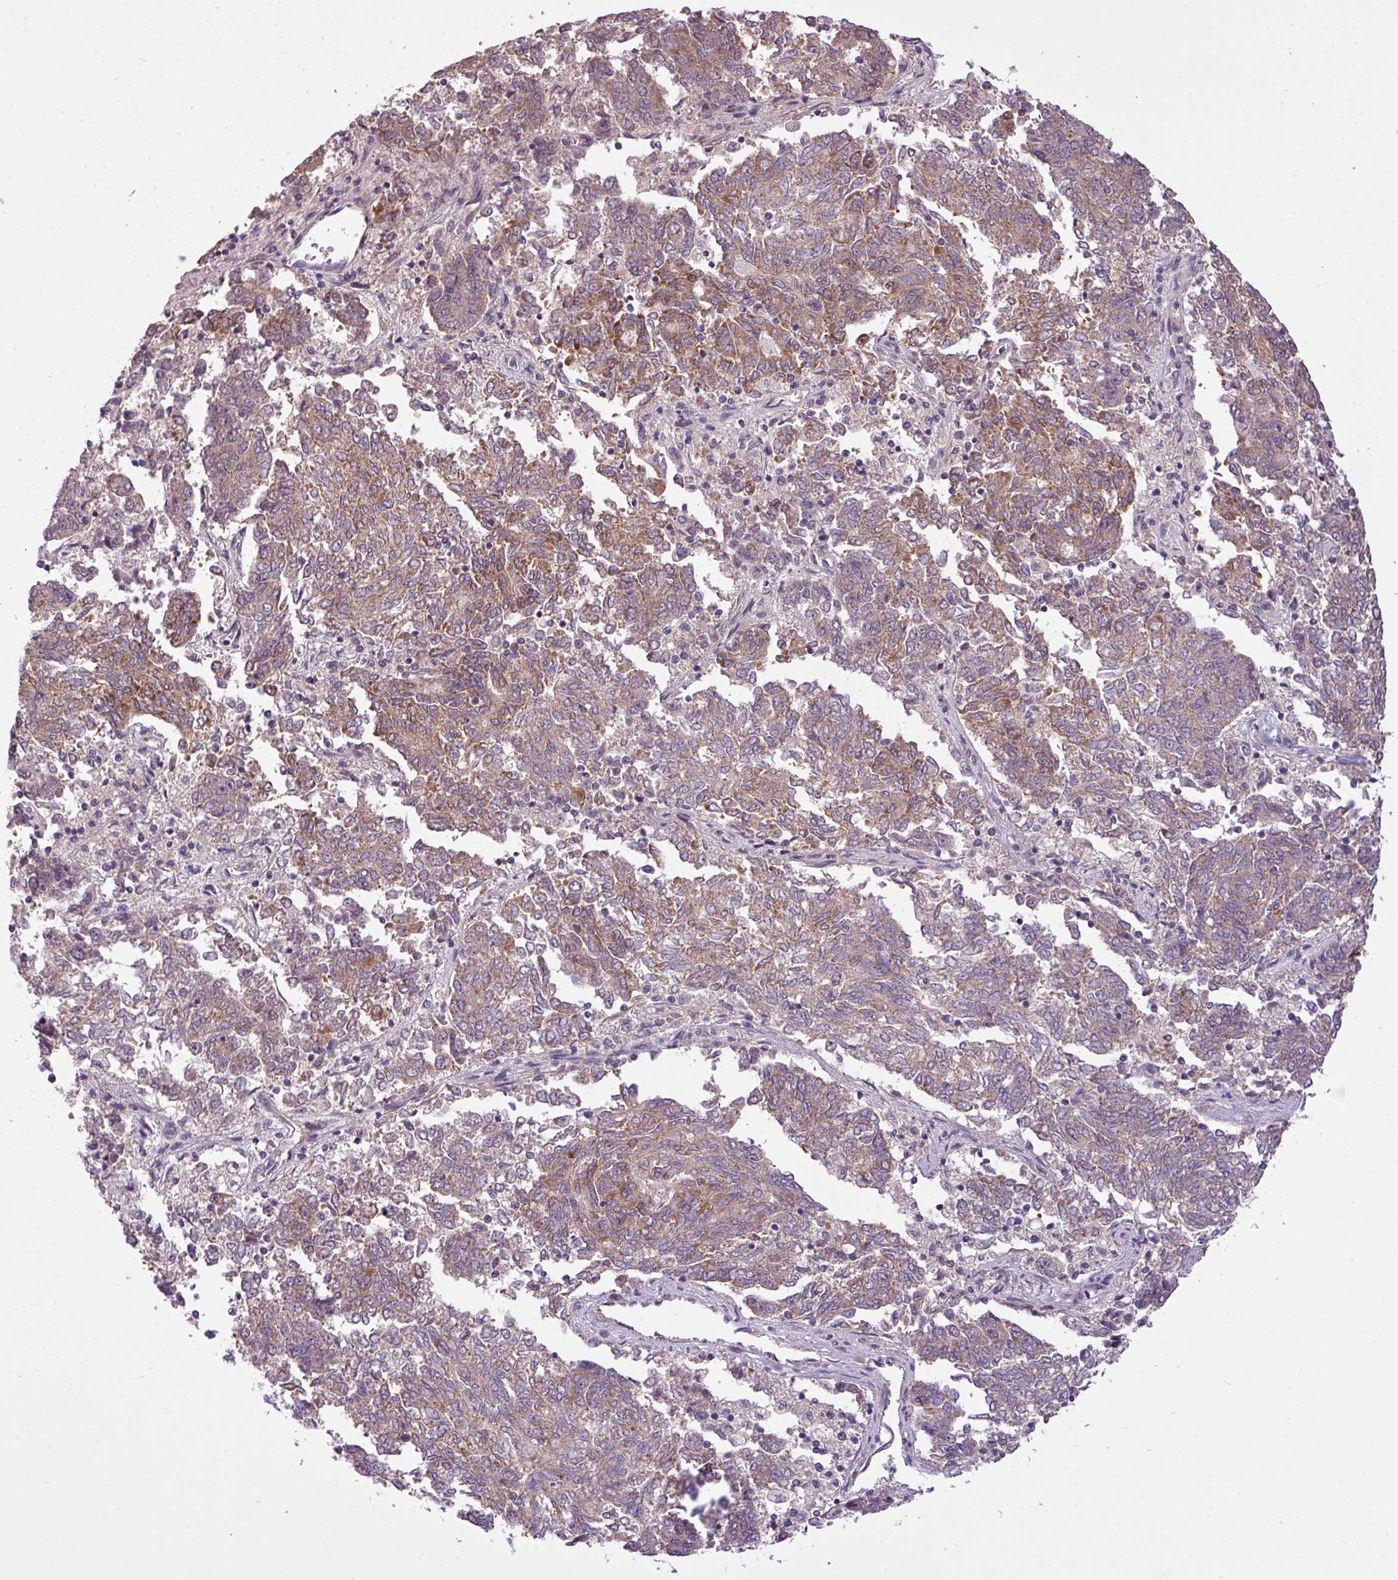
{"staining": {"intensity": "moderate", "quantity": "25%-75%", "location": "cytoplasmic/membranous"}, "tissue": "endometrial cancer", "cell_type": "Tumor cells", "image_type": "cancer", "snomed": [{"axis": "morphology", "description": "Adenocarcinoma, NOS"}, {"axis": "topography", "description": "Endometrium"}], "caption": "Immunohistochemistry of adenocarcinoma (endometrial) demonstrates medium levels of moderate cytoplasmic/membranous expression in about 25%-75% of tumor cells.", "gene": "TIMM10B", "patient": {"sex": "female", "age": 80}}